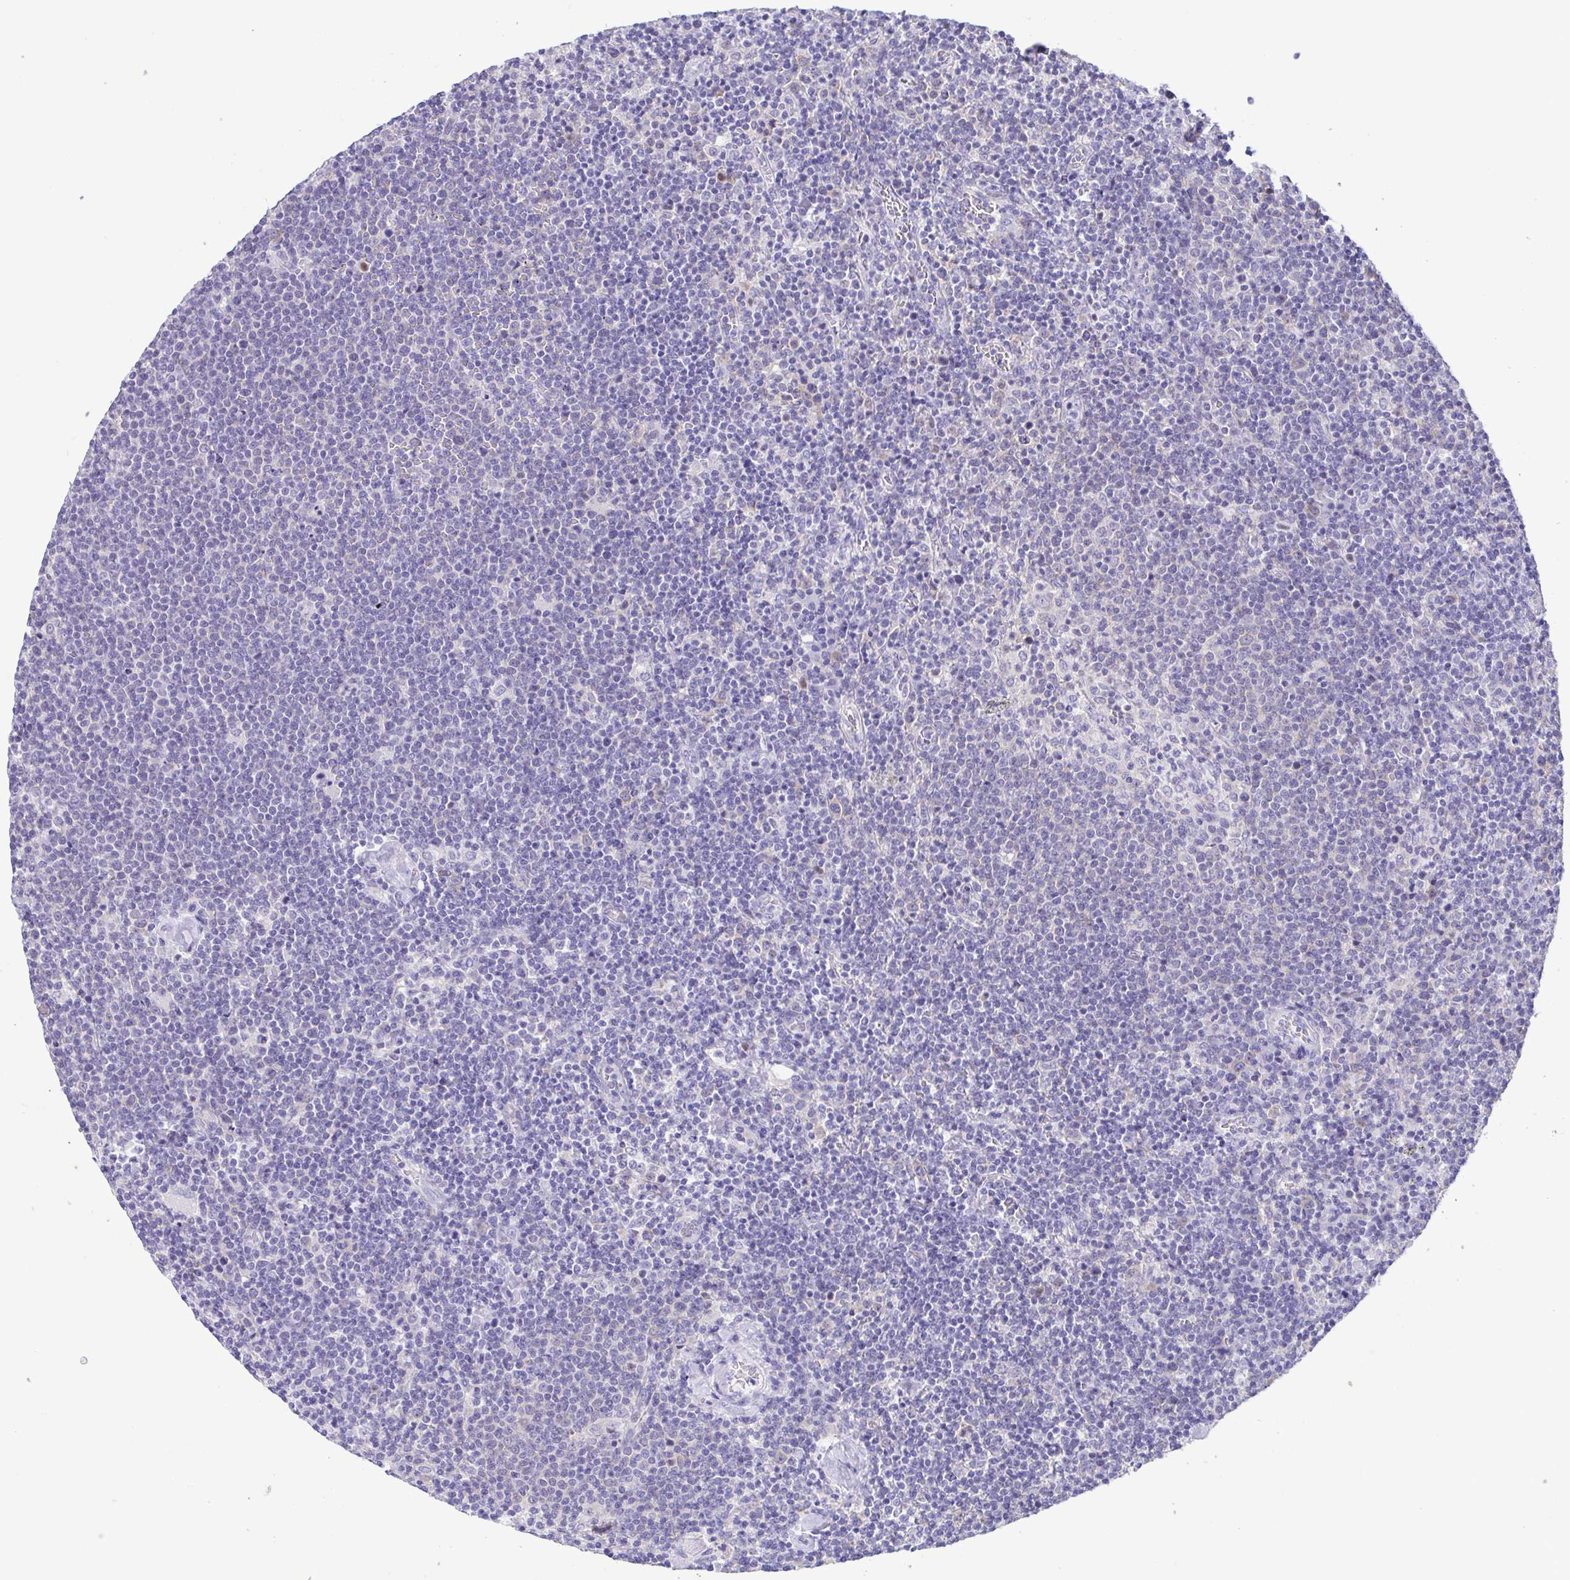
{"staining": {"intensity": "negative", "quantity": "none", "location": "none"}, "tissue": "lymphoma", "cell_type": "Tumor cells", "image_type": "cancer", "snomed": [{"axis": "morphology", "description": "Malignant lymphoma, non-Hodgkin's type, High grade"}, {"axis": "topography", "description": "Lymph node"}], "caption": "Human lymphoma stained for a protein using immunohistochemistry reveals no positivity in tumor cells.", "gene": "TNNI3", "patient": {"sex": "male", "age": 61}}